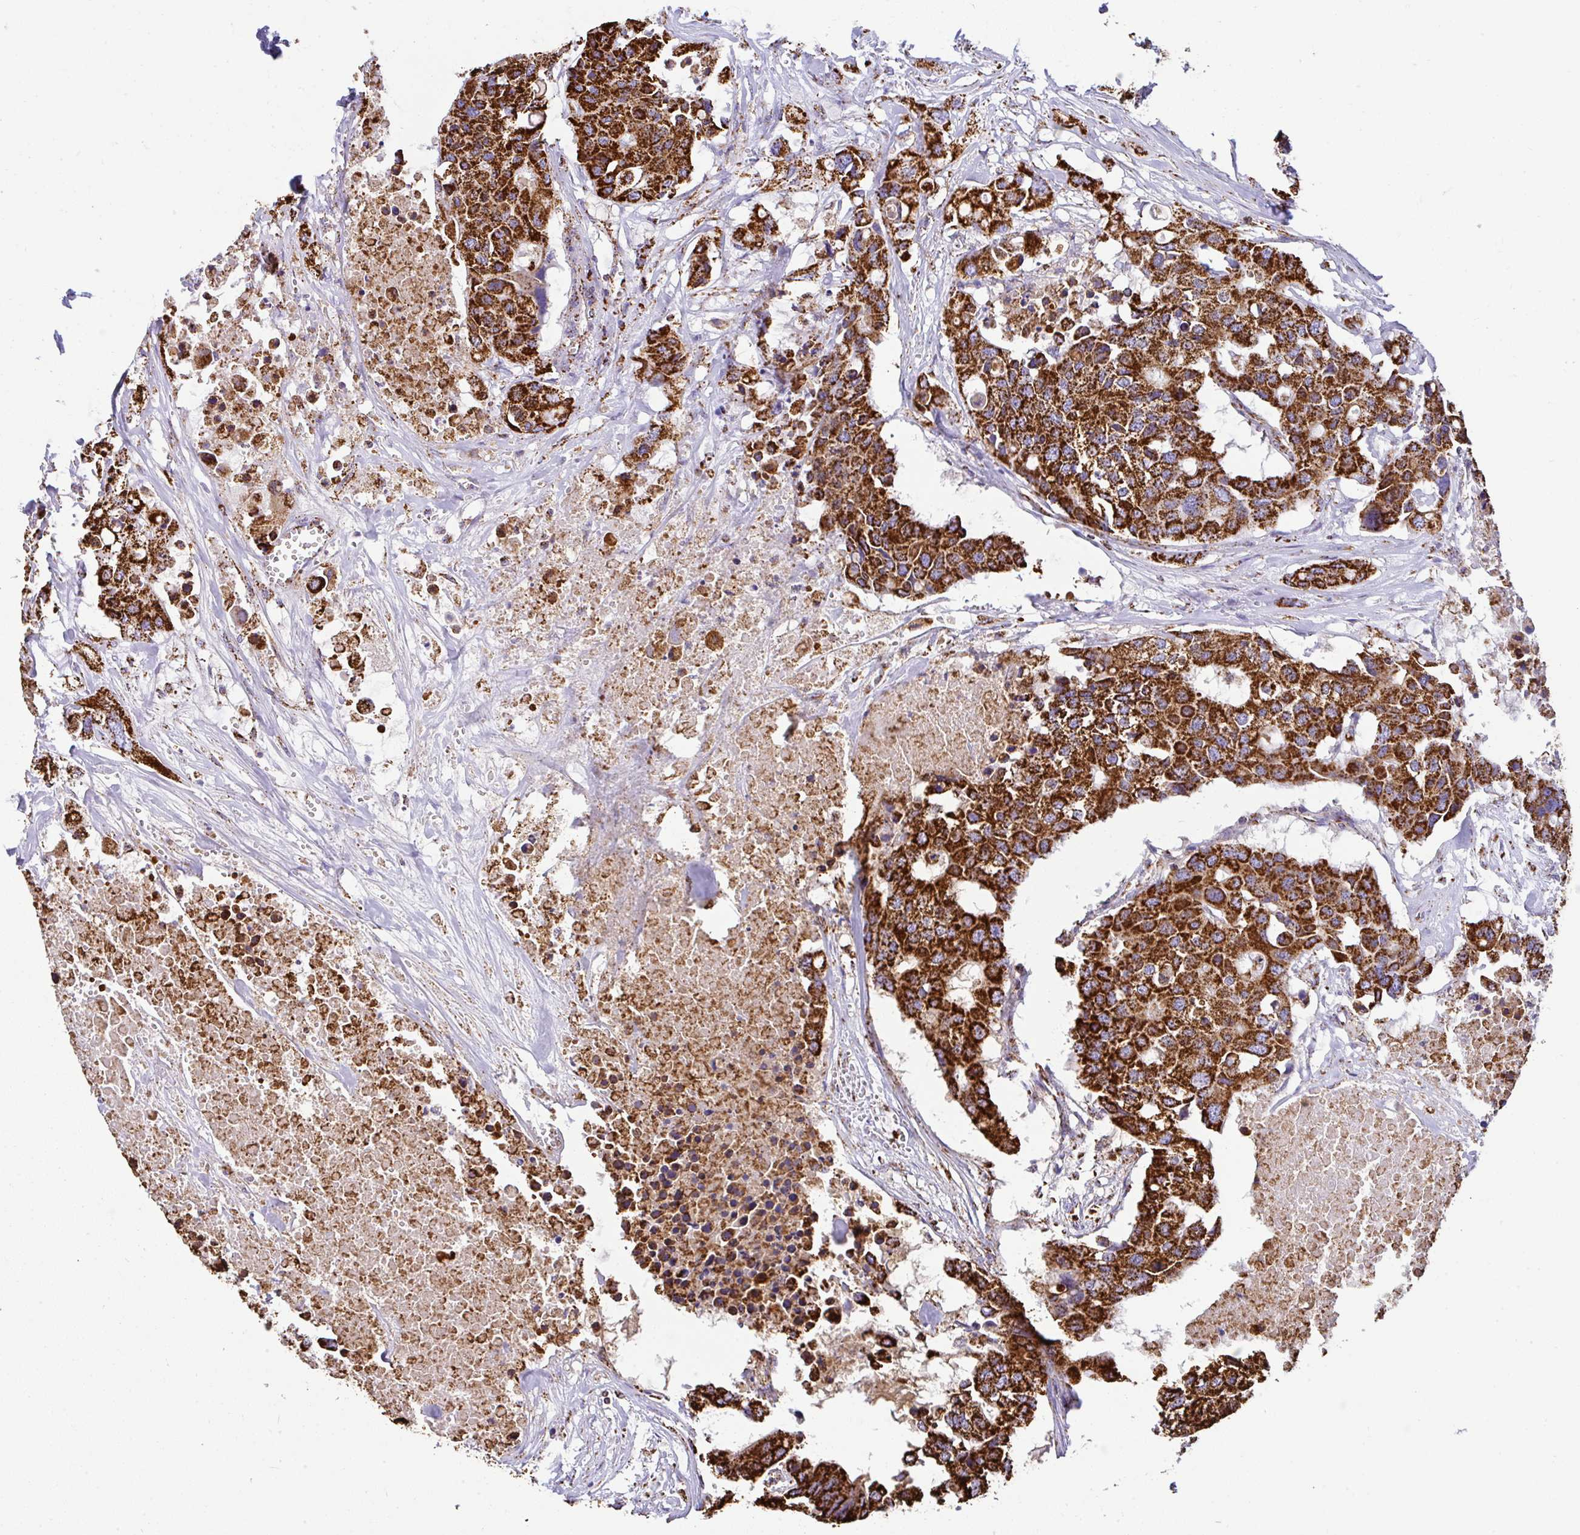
{"staining": {"intensity": "strong", "quantity": ">75%", "location": "cytoplasmic/membranous"}, "tissue": "colorectal cancer", "cell_type": "Tumor cells", "image_type": "cancer", "snomed": [{"axis": "morphology", "description": "Adenocarcinoma, NOS"}, {"axis": "topography", "description": "Colon"}], "caption": "Brown immunohistochemical staining in colorectal adenocarcinoma demonstrates strong cytoplasmic/membranous staining in about >75% of tumor cells.", "gene": "ANKRD33B", "patient": {"sex": "male", "age": 77}}